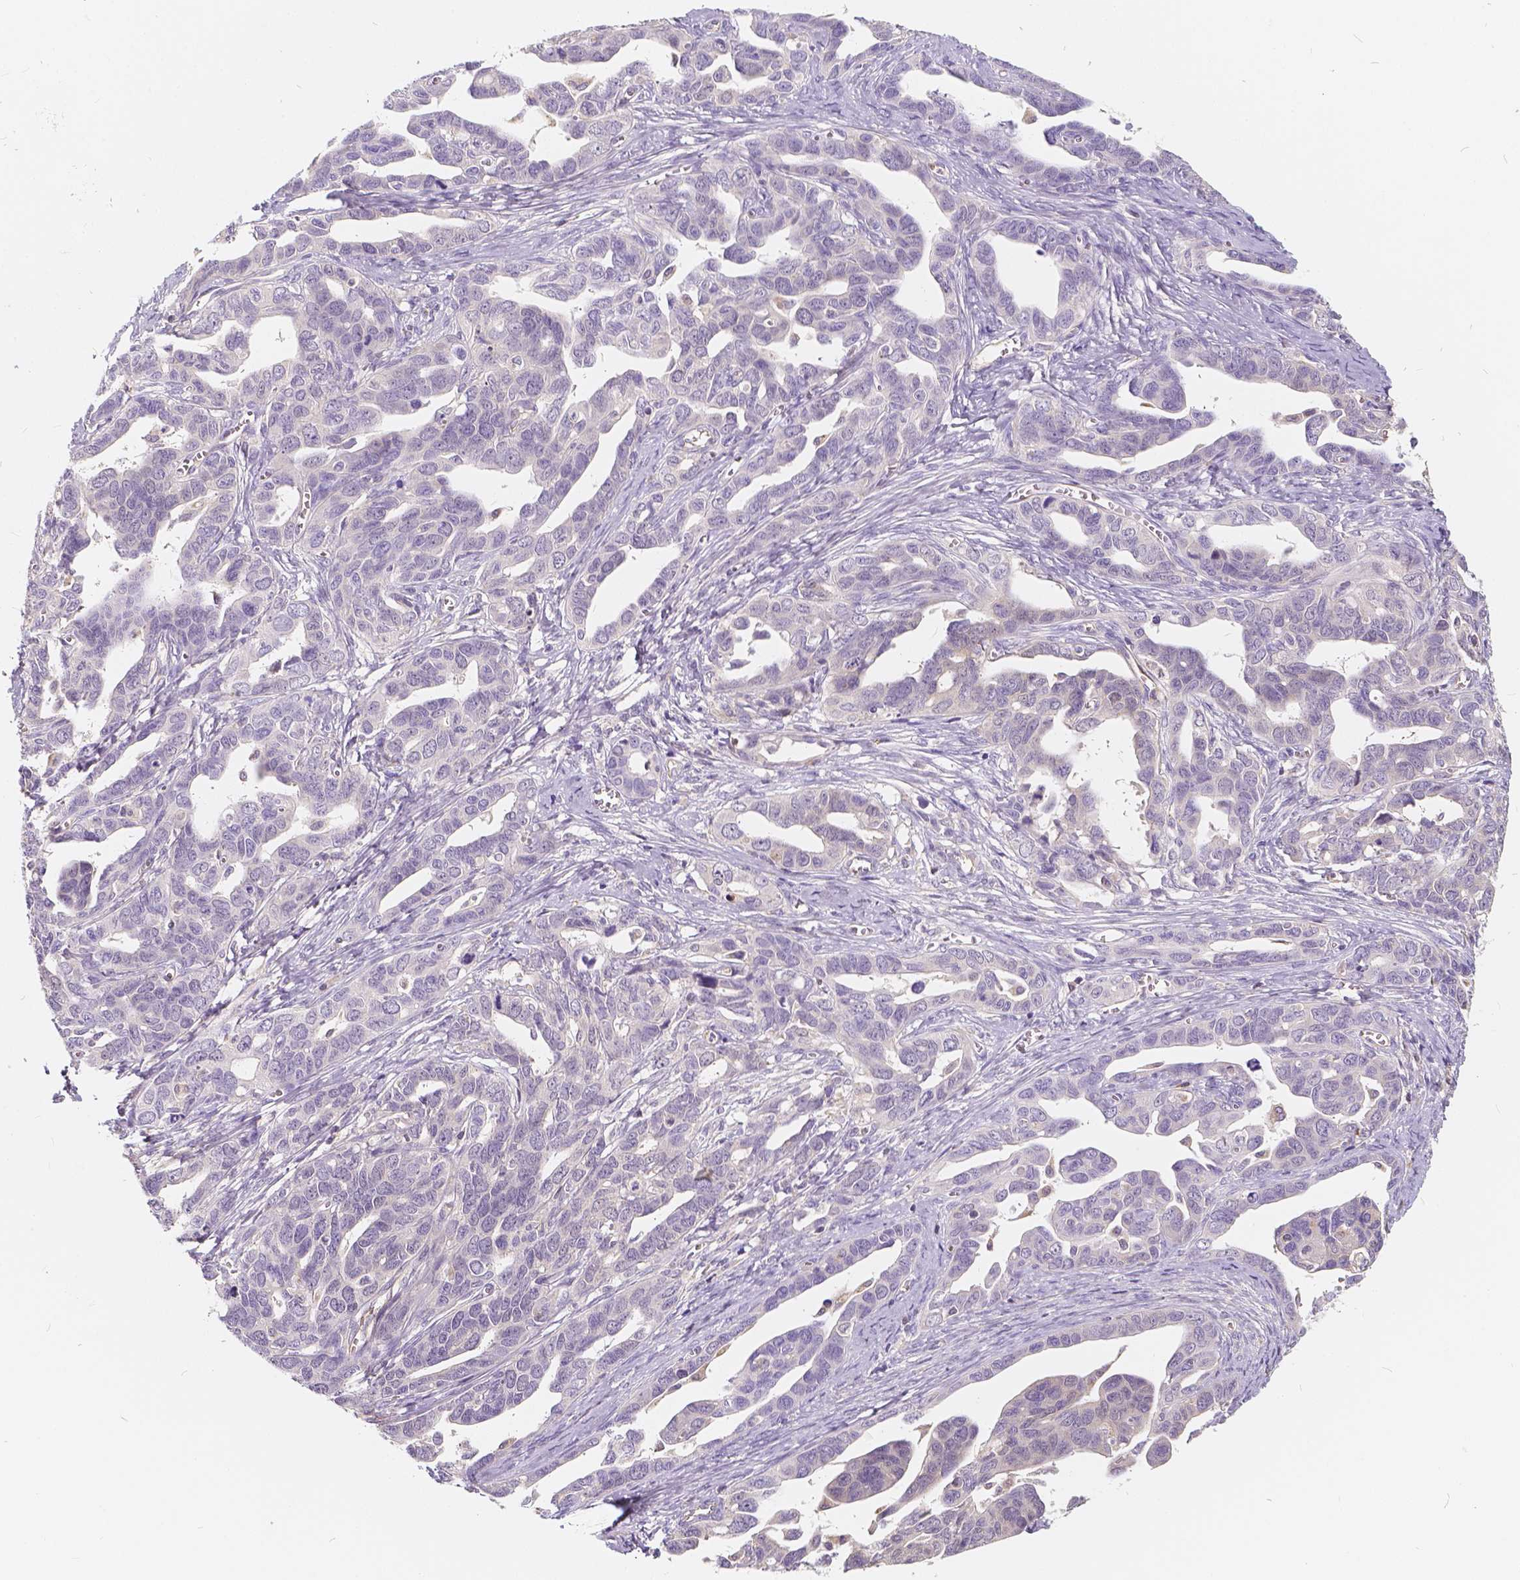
{"staining": {"intensity": "negative", "quantity": "none", "location": "none"}, "tissue": "ovarian cancer", "cell_type": "Tumor cells", "image_type": "cancer", "snomed": [{"axis": "morphology", "description": "Cystadenocarcinoma, serous, NOS"}, {"axis": "topography", "description": "Ovary"}], "caption": "There is no significant positivity in tumor cells of ovarian serous cystadenocarcinoma.", "gene": "KIAA0513", "patient": {"sex": "female", "age": 69}}